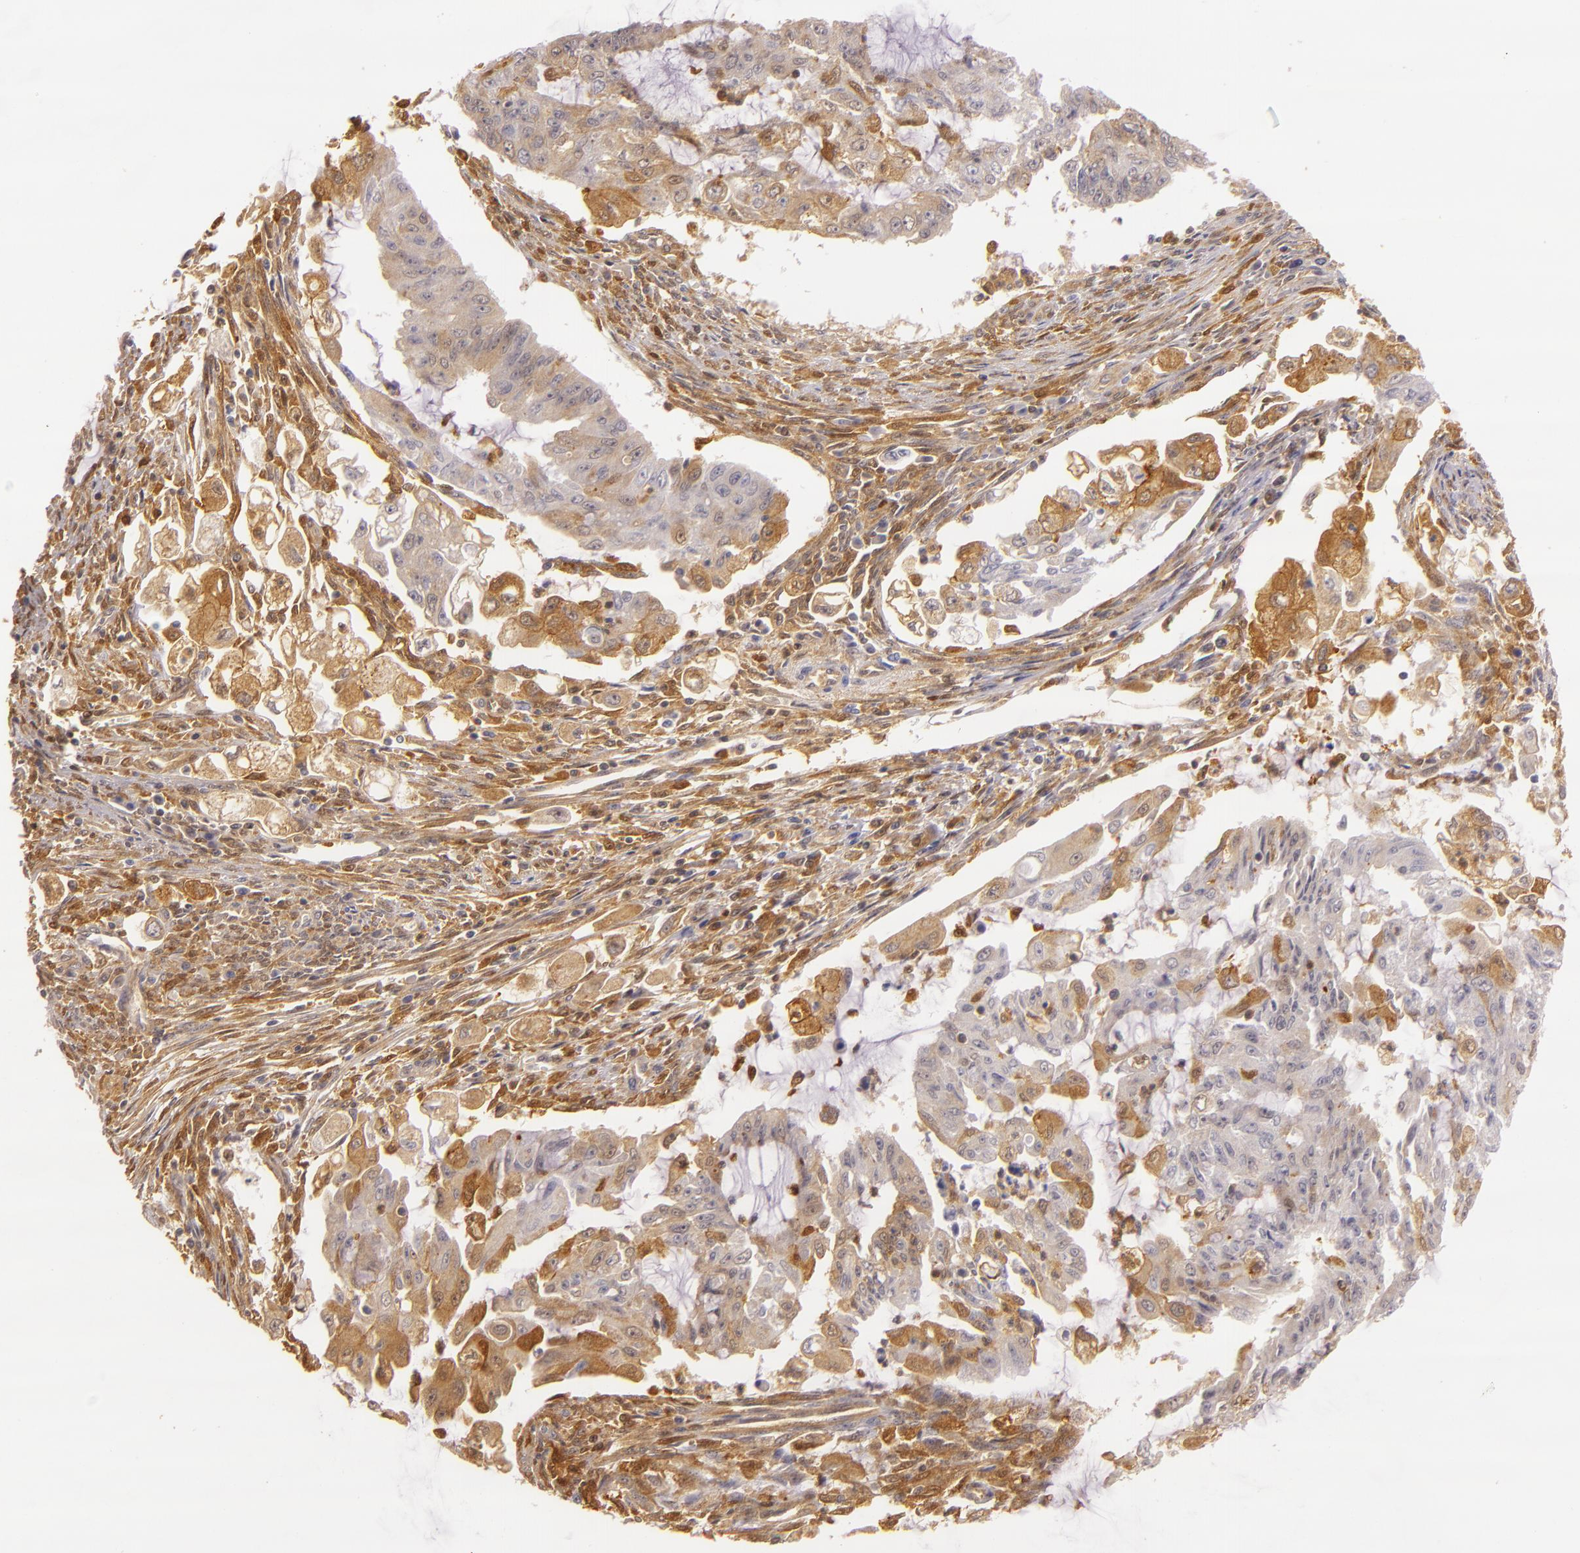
{"staining": {"intensity": "strong", "quantity": ">75%", "location": "nuclear"}, "tissue": "endometrial cancer", "cell_type": "Tumor cells", "image_type": "cancer", "snomed": [{"axis": "morphology", "description": "Adenocarcinoma, NOS"}, {"axis": "topography", "description": "Endometrium"}], "caption": "Strong nuclear staining for a protein is identified in approximately >75% of tumor cells of endometrial cancer using immunohistochemistry.", "gene": "TOM1", "patient": {"sex": "female", "age": 75}}